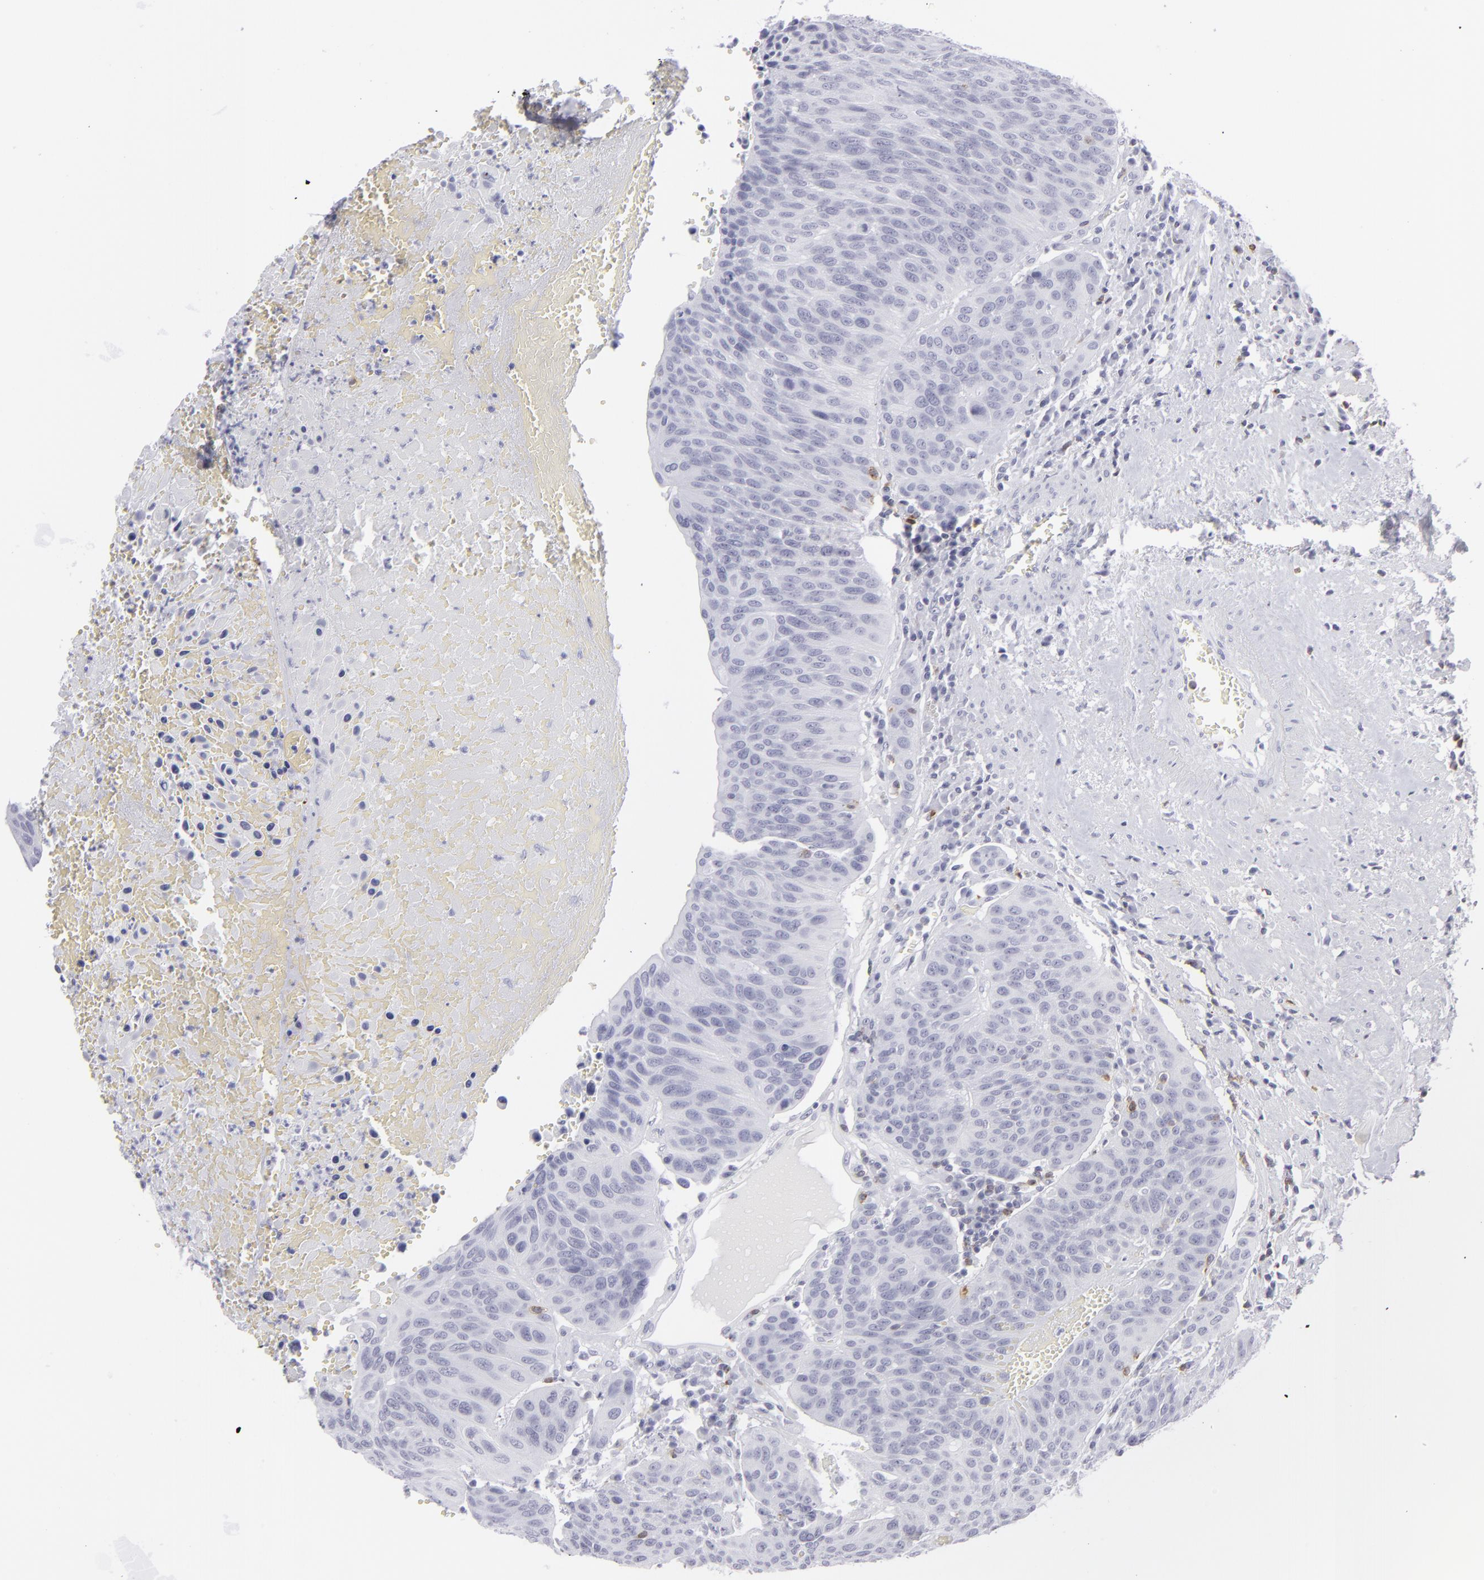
{"staining": {"intensity": "negative", "quantity": "none", "location": "none"}, "tissue": "urothelial cancer", "cell_type": "Tumor cells", "image_type": "cancer", "snomed": [{"axis": "morphology", "description": "Urothelial carcinoma, High grade"}, {"axis": "topography", "description": "Urinary bladder"}], "caption": "The image displays no staining of tumor cells in urothelial cancer.", "gene": "CD7", "patient": {"sex": "male", "age": 66}}